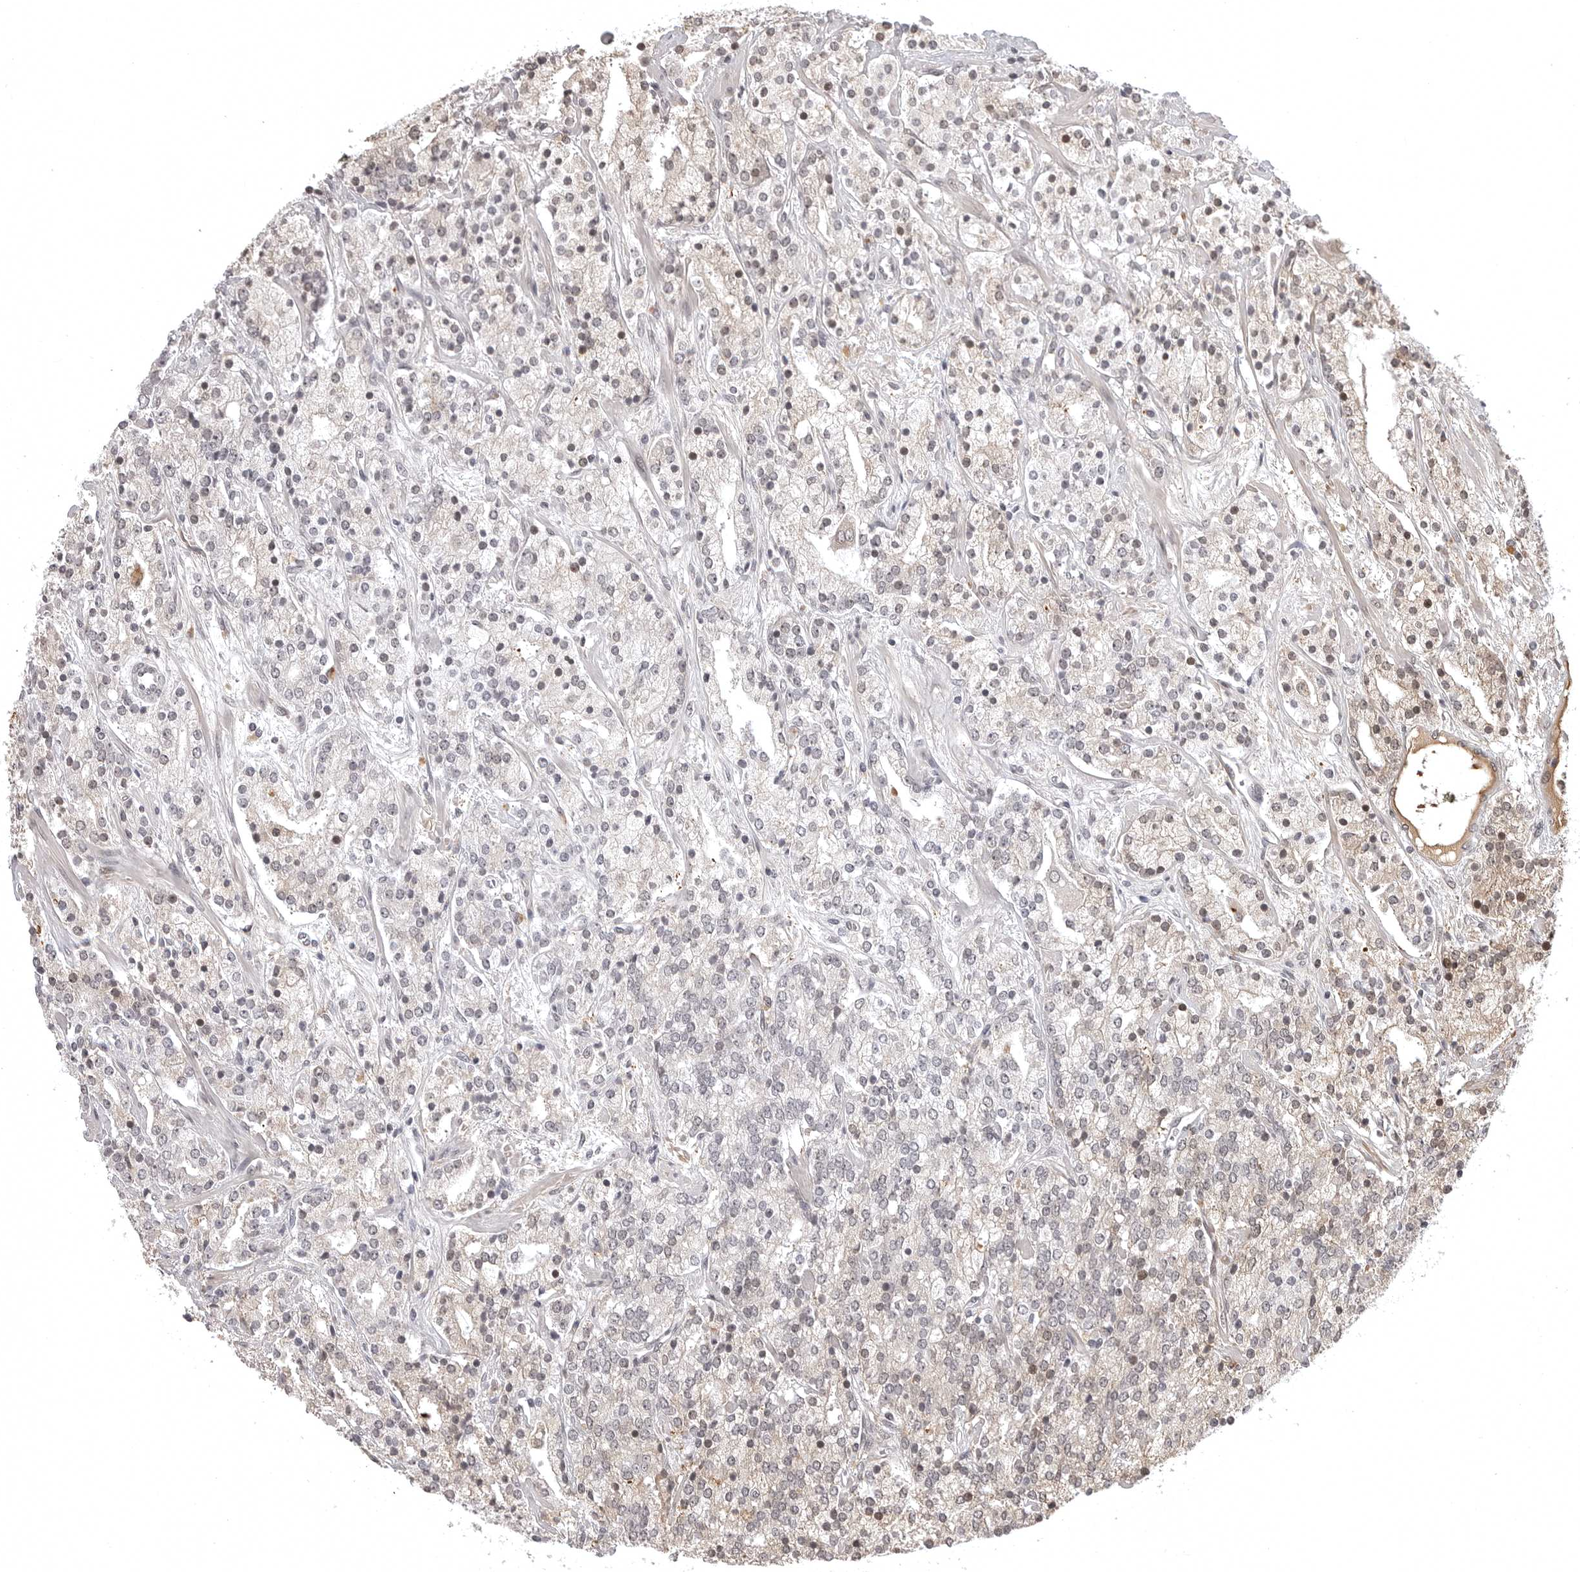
{"staining": {"intensity": "weak", "quantity": "25%-75%", "location": "nuclear"}, "tissue": "prostate cancer", "cell_type": "Tumor cells", "image_type": "cancer", "snomed": [{"axis": "morphology", "description": "Adenocarcinoma, High grade"}, {"axis": "topography", "description": "Prostate"}], "caption": "Human high-grade adenocarcinoma (prostate) stained for a protein (brown) displays weak nuclear positive expression in approximately 25%-75% of tumor cells.", "gene": "PHF3", "patient": {"sex": "male", "age": 71}}